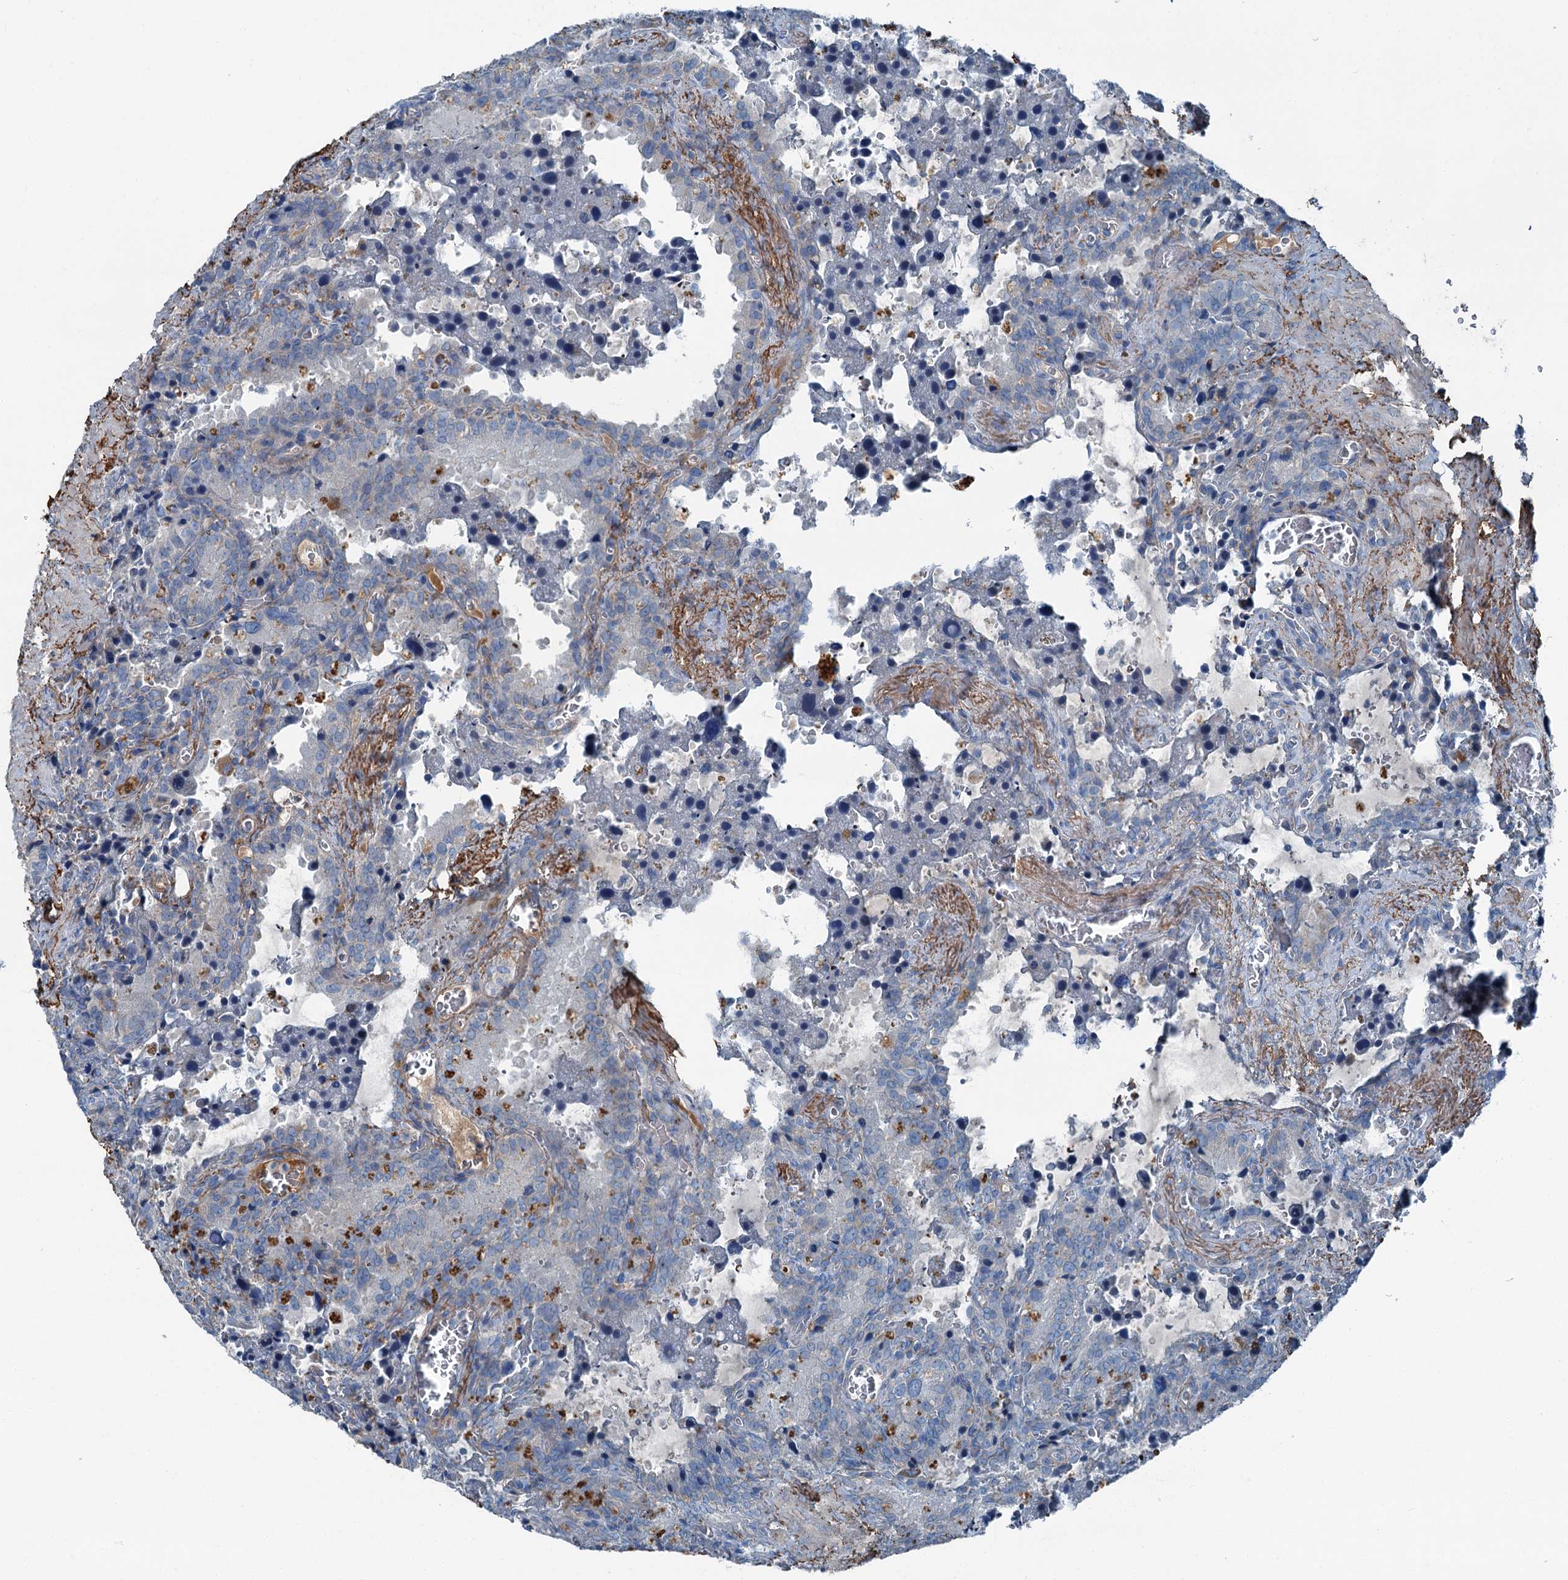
{"staining": {"intensity": "negative", "quantity": "none", "location": "none"}, "tissue": "seminal vesicle", "cell_type": "Glandular cells", "image_type": "normal", "snomed": [{"axis": "morphology", "description": "Normal tissue, NOS"}, {"axis": "topography", "description": "Seminal veicle"}], "caption": "Human seminal vesicle stained for a protein using IHC displays no staining in glandular cells.", "gene": "AXL", "patient": {"sex": "male", "age": 62}}